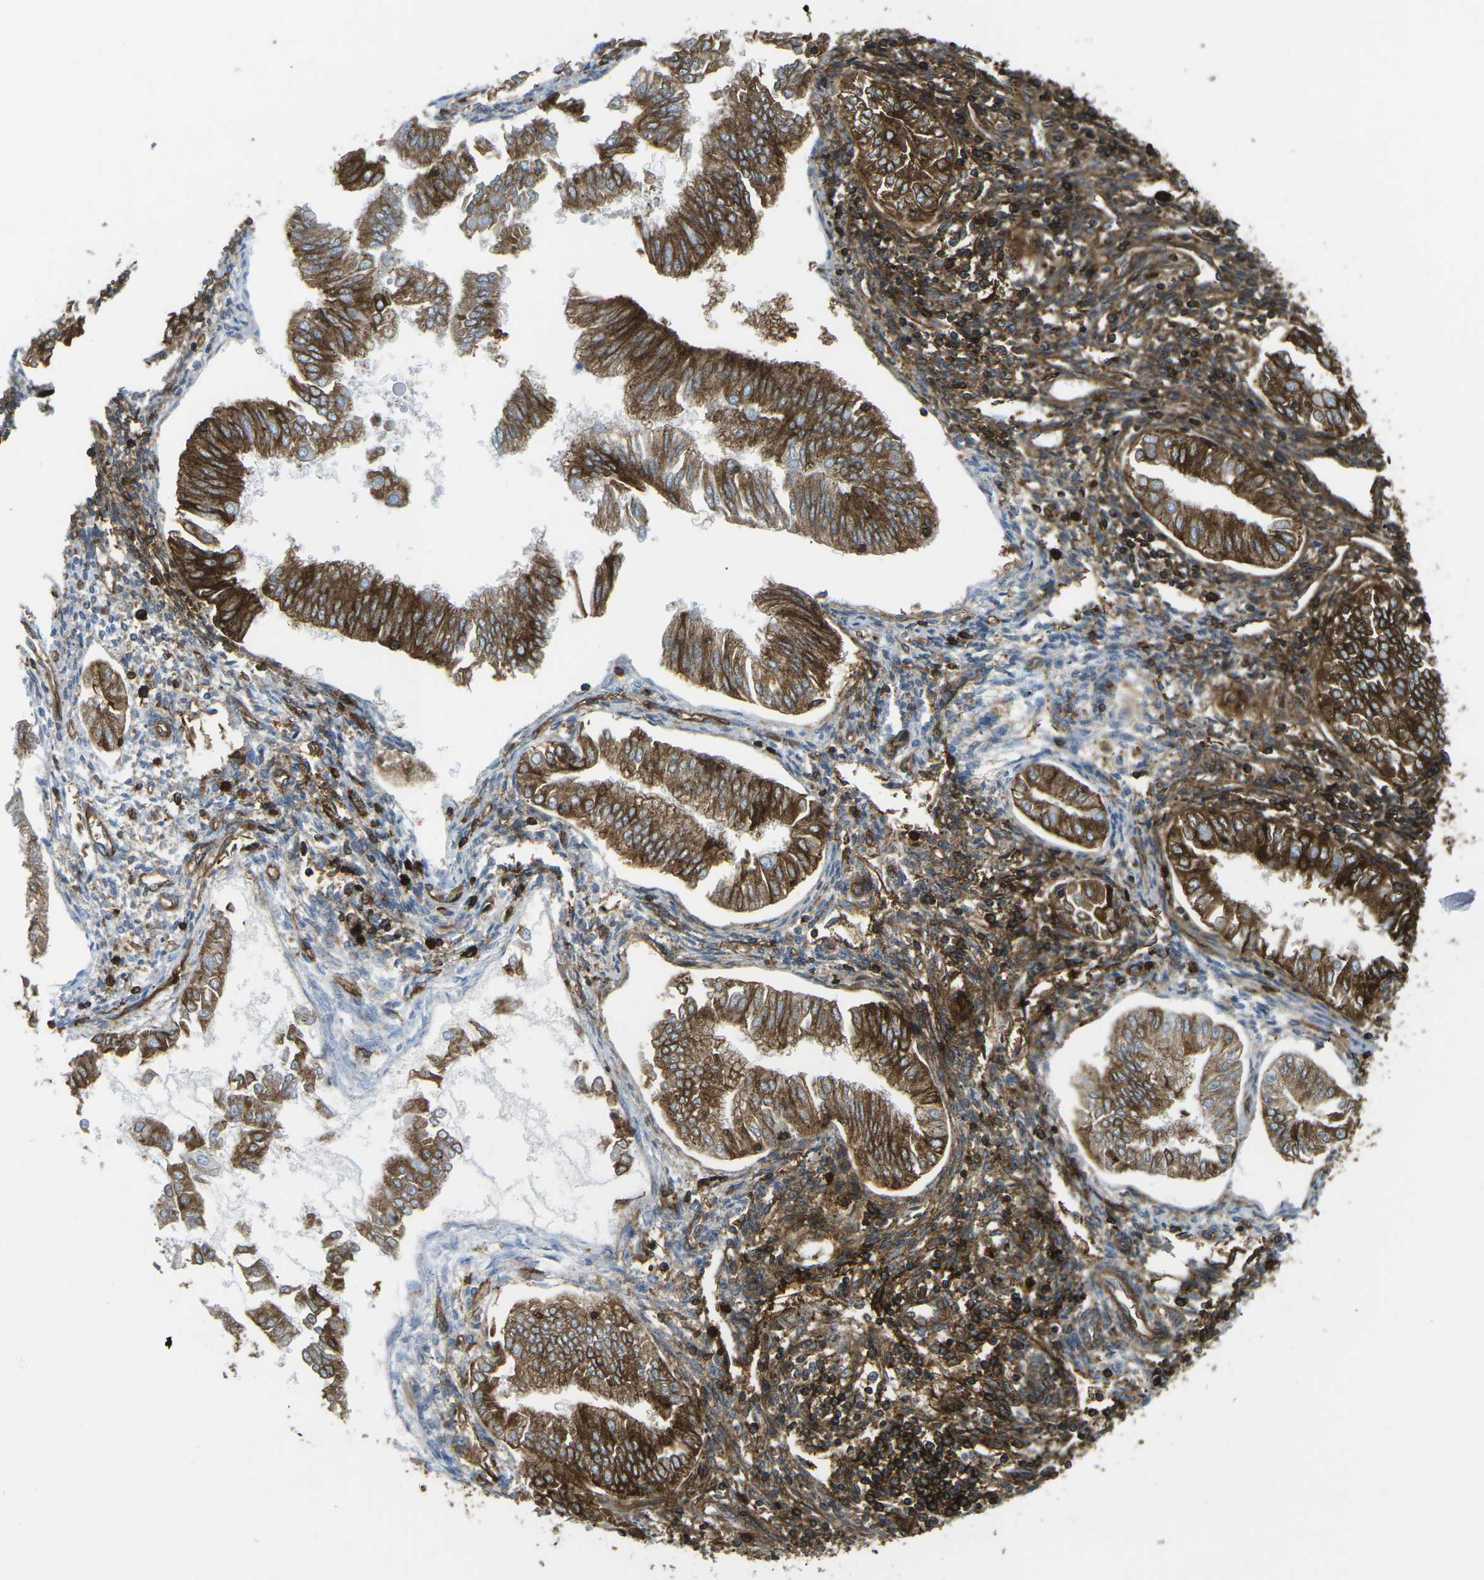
{"staining": {"intensity": "strong", "quantity": ">75%", "location": "cytoplasmic/membranous"}, "tissue": "endometrial cancer", "cell_type": "Tumor cells", "image_type": "cancer", "snomed": [{"axis": "morphology", "description": "Adenocarcinoma, NOS"}, {"axis": "topography", "description": "Endometrium"}], "caption": "Adenocarcinoma (endometrial) tissue displays strong cytoplasmic/membranous expression in approximately >75% of tumor cells", "gene": "HLA-B", "patient": {"sex": "female", "age": 53}}